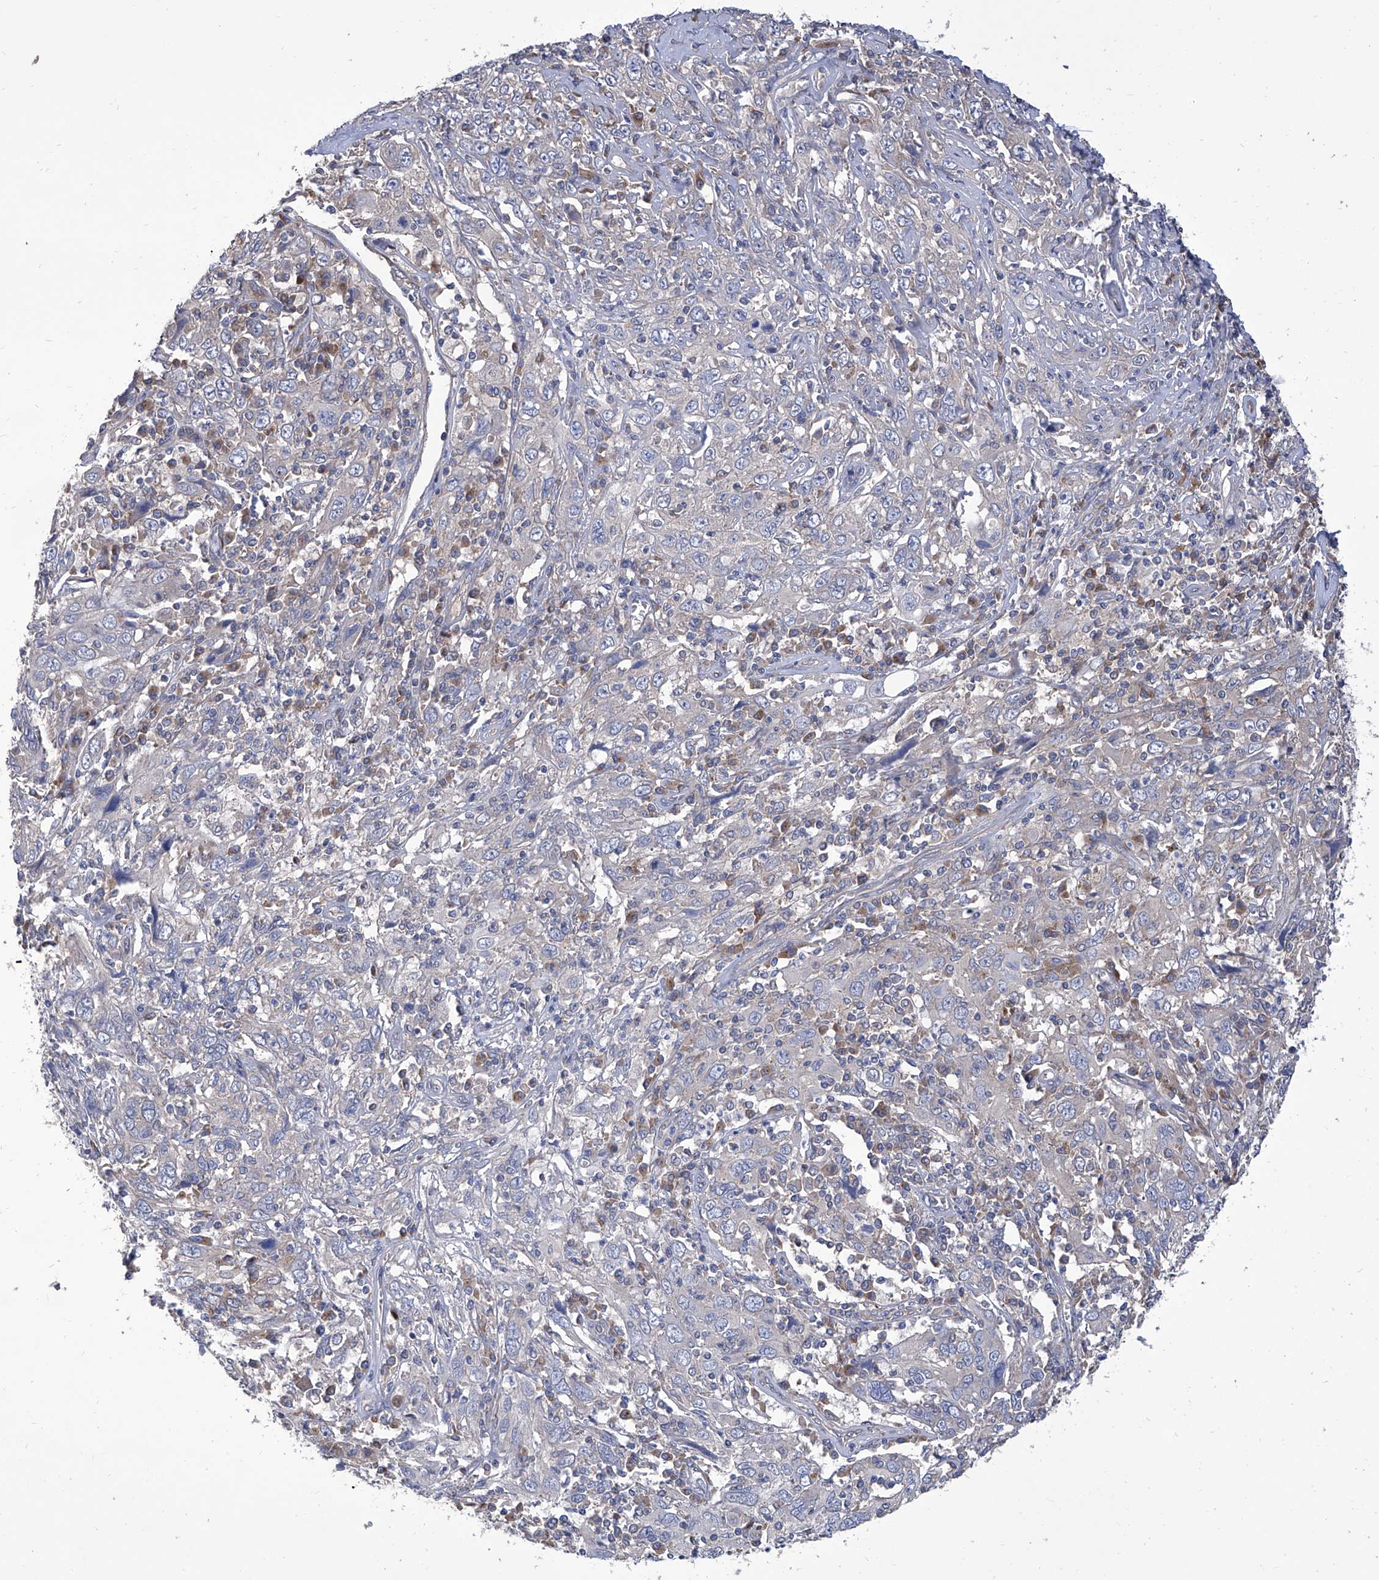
{"staining": {"intensity": "negative", "quantity": "none", "location": "none"}, "tissue": "cervical cancer", "cell_type": "Tumor cells", "image_type": "cancer", "snomed": [{"axis": "morphology", "description": "Squamous cell carcinoma, NOS"}, {"axis": "topography", "description": "Cervix"}], "caption": "Tumor cells show no significant positivity in cervical cancer. Nuclei are stained in blue.", "gene": "TJAP1", "patient": {"sex": "female", "age": 46}}